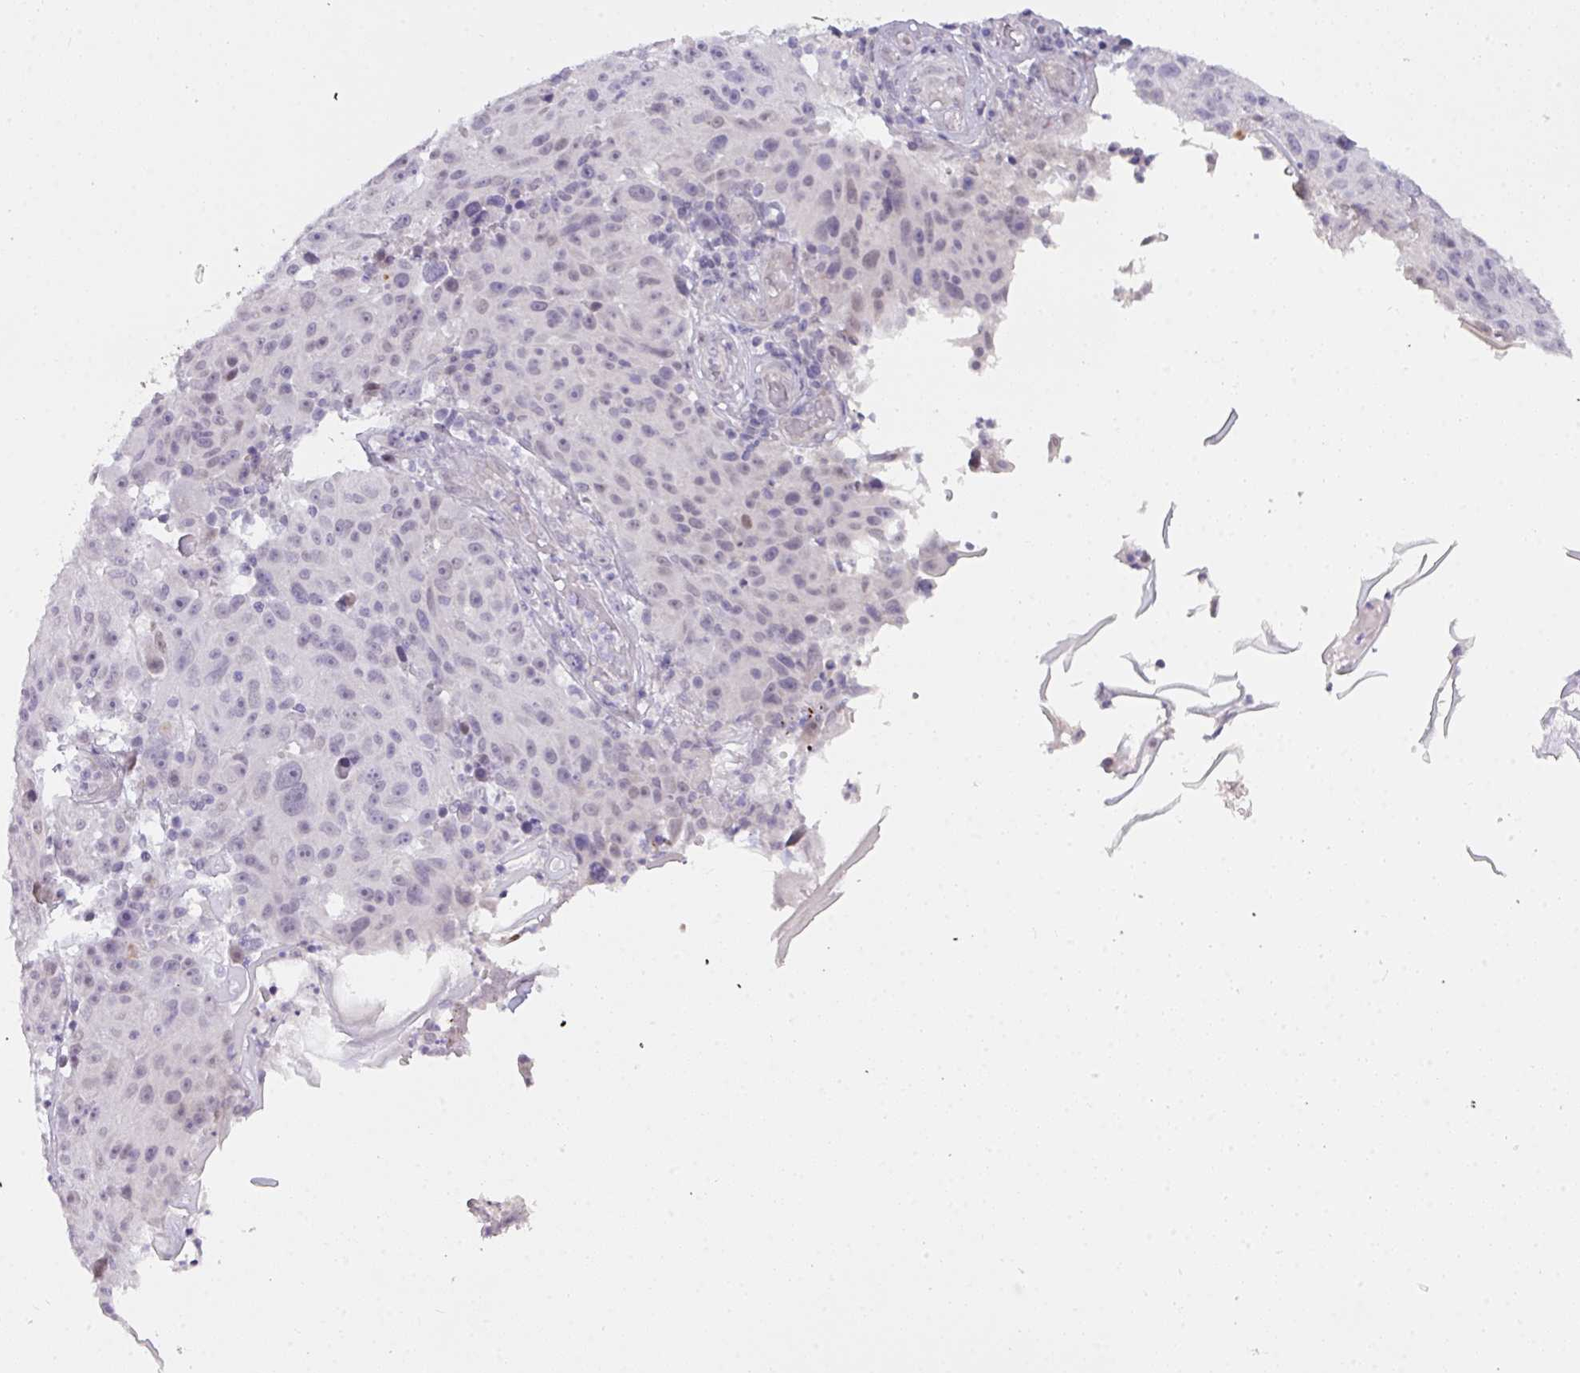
{"staining": {"intensity": "weak", "quantity": "25%-75%", "location": "nuclear"}, "tissue": "melanoma", "cell_type": "Tumor cells", "image_type": "cancer", "snomed": [{"axis": "morphology", "description": "Malignant melanoma, NOS"}, {"axis": "topography", "description": "Skin"}], "caption": "Immunohistochemistry micrograph of neoplastic tissue: melanoma stained using immunohistochemistry reveals low levels of weak protein expression localized specifically in the nuclear of tumor cells, appearing as a nuclear brown color.", "gene": "ANKRD13B", "patient": {"sex": "male", "age": 53}}